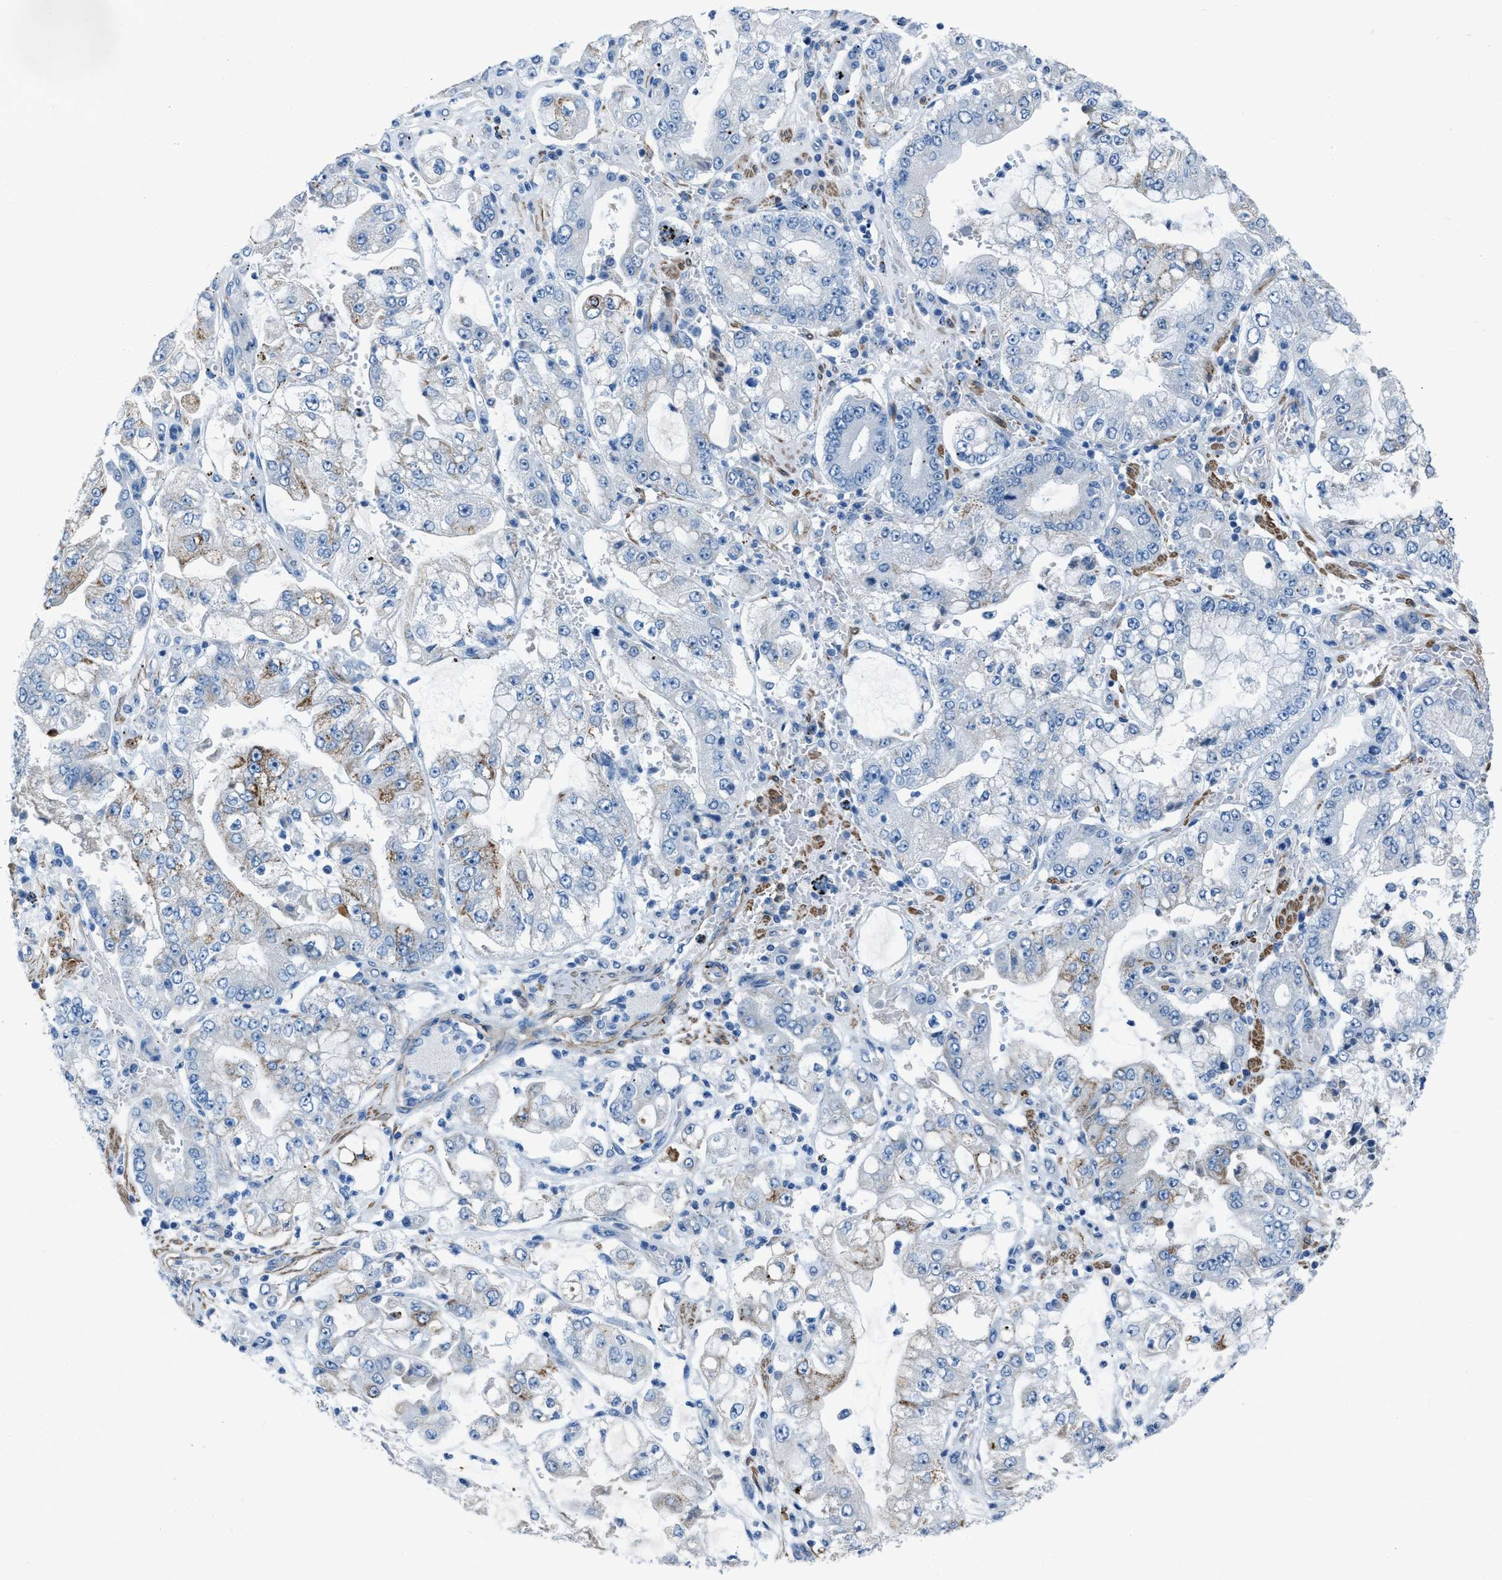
{"staining": {"intensity": "moderate", "quantity": "<25%", "location": "cytoplasmic/membranous"}, "tissue": "stomach cancer", "cell_type": "Tumor cells", "image_type": "cancer", "snomed": [{"axis": "morphology", "description": "Adenocarcinoma, NOS"}, {"axis": "topography", "description": "Stomach"}], "caption": "Protein expression analysis of adenocarcinoma (stomach) exhibits moderate cytoplasmic/membranous staining in approximately <25% of tumor cells.", "gene": "SPATC1L", "patient": {"sex": "male", "age": 76}}